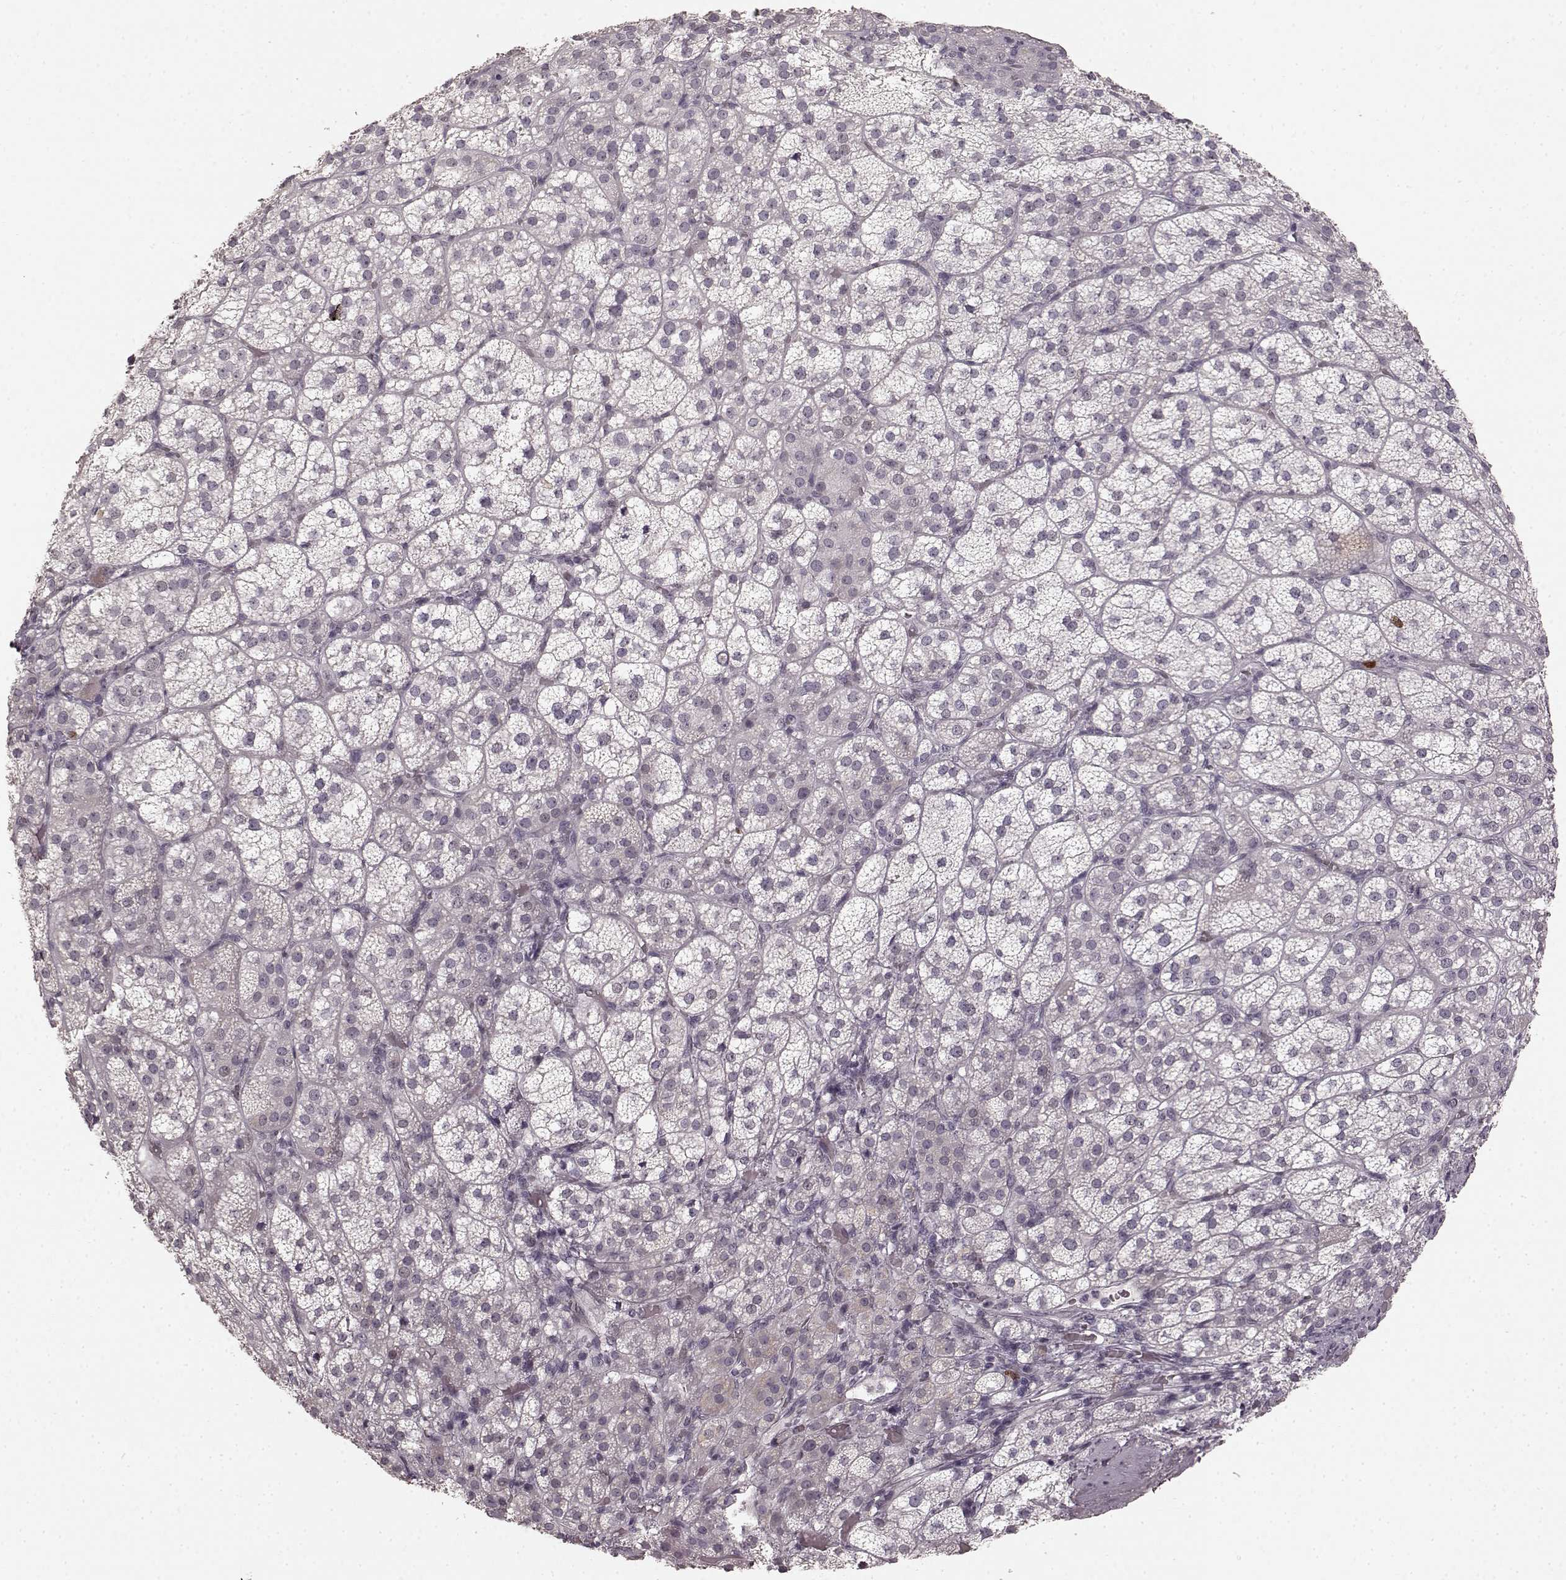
{"staining": {"intensity": "moderate", "quantity": "<25%", "location": "nuclear"}, "tissue": "adrenal gland", "cell_type": "Glandular cells", "image_type": "normal", "snomed": [{"axis": "morphology", "description": "Normal tissue, NOS"}, {"axis": "topography", "description": "Adrenal gland"}], "caption": "IHC (DAB (3,3'-diaminobenzidine)) staining of benign human adrenal gland shows moderate nuclear protein expression in about <25% of glandular cells. Using DAB (brown) and hematoxylin (blue) stains, captured at high magnification using brightfield microscopy.", "gene": "CCNA2", "patient": {"sex": "female", "age": 60}}